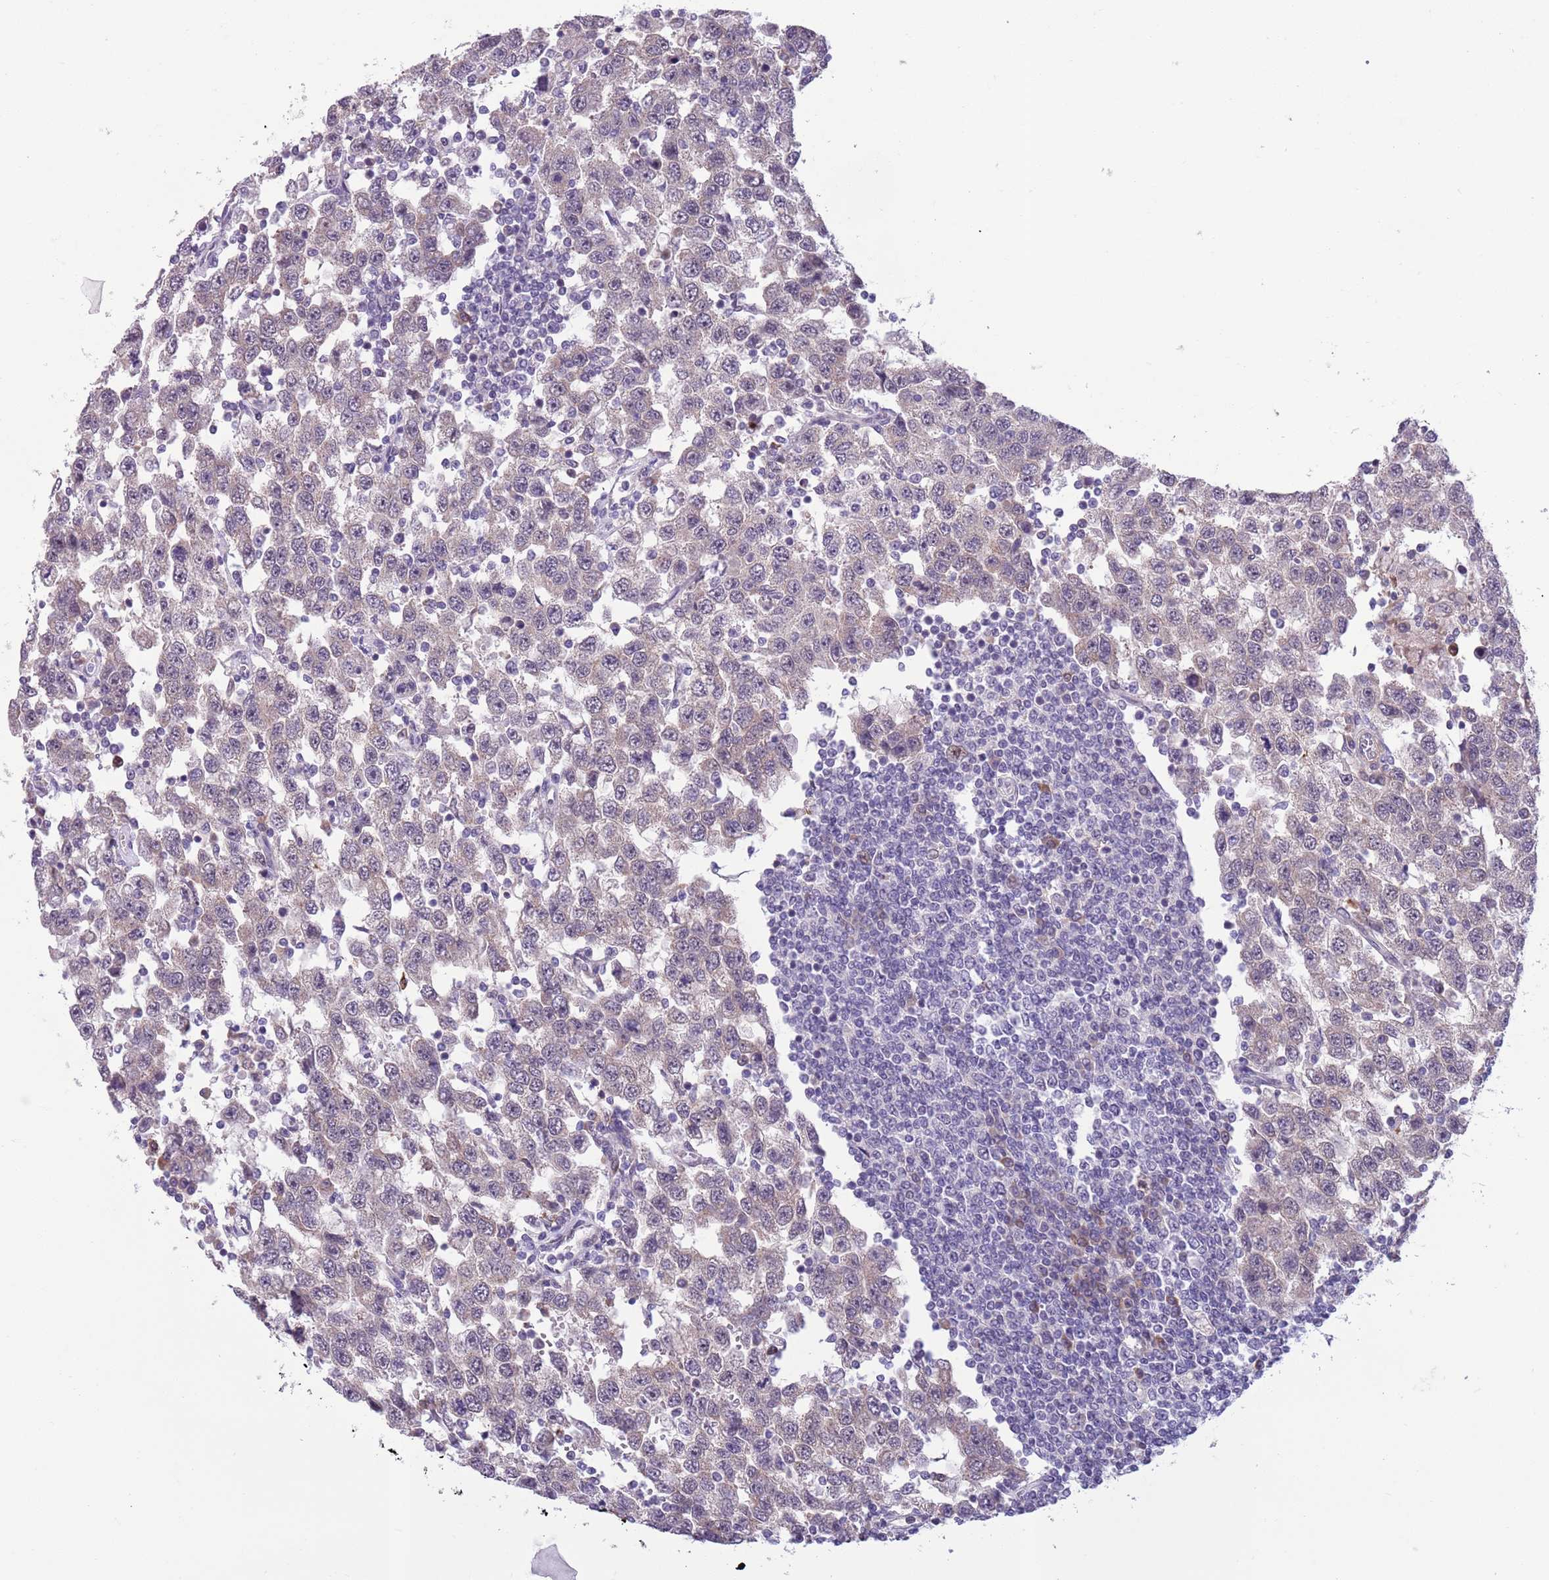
{"staining": {"intensity": "negative", "quantity": "none", "location": "none"}, "tissue": "testis cancer", "cell_type": "Tumor cells", "image_type": "cancer", "snomed": [{"axis": "morphology", "description": "Seminoma, NOS"}, {"axis": "topography", "description": "Testis"}], "caption": "Seminoma (testis) was stained to show a protein in brown. There is no significant expression in tumor cells.", "gene": "JAML", "patient": {"sex": "male", "age": 41}}